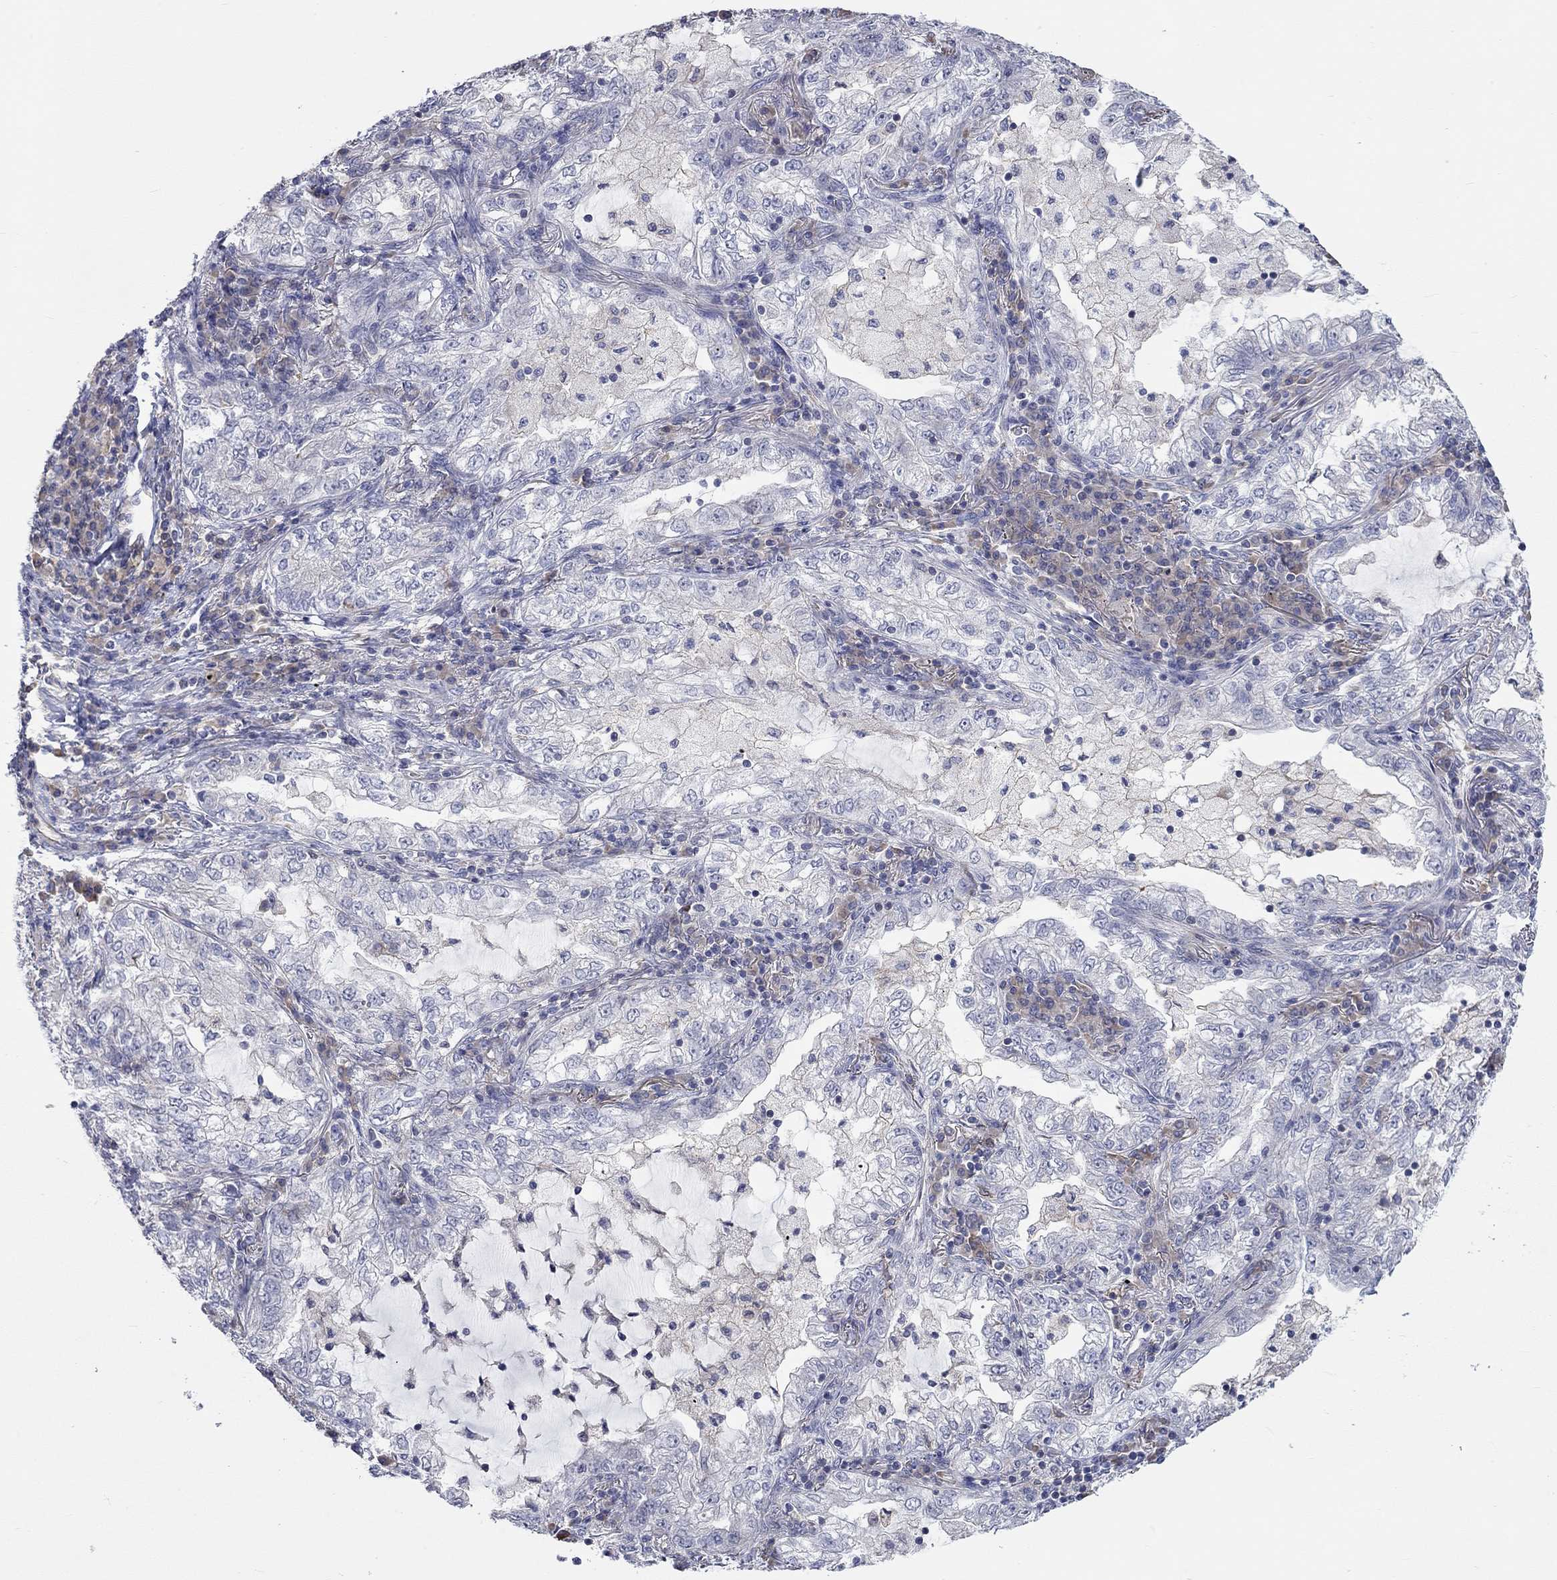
{"staining": {"intensity": "negative", "quantity": "none", "location": "none"}, "tissue": "lung cancer", "cell_type": "Tumor cells", "image_type": "cancer", "snomed": [{"axis": "morphology", "description": "Adenocarcinoma, NOS"}, {"axis": "topography", "description": "Lung"}], "caption": "Immunohistochemistry (IHC) micrograph of human adenocarcinoma (lung) stained for a protein (brown), which demonstrates no staining in tumor cells. The staining is performed using DAB brown chromogen with nuclei counter-stained in using hematoxylin.", "gene": "PCDHGA10", "patient": {"sex": "female", "age": 73}}